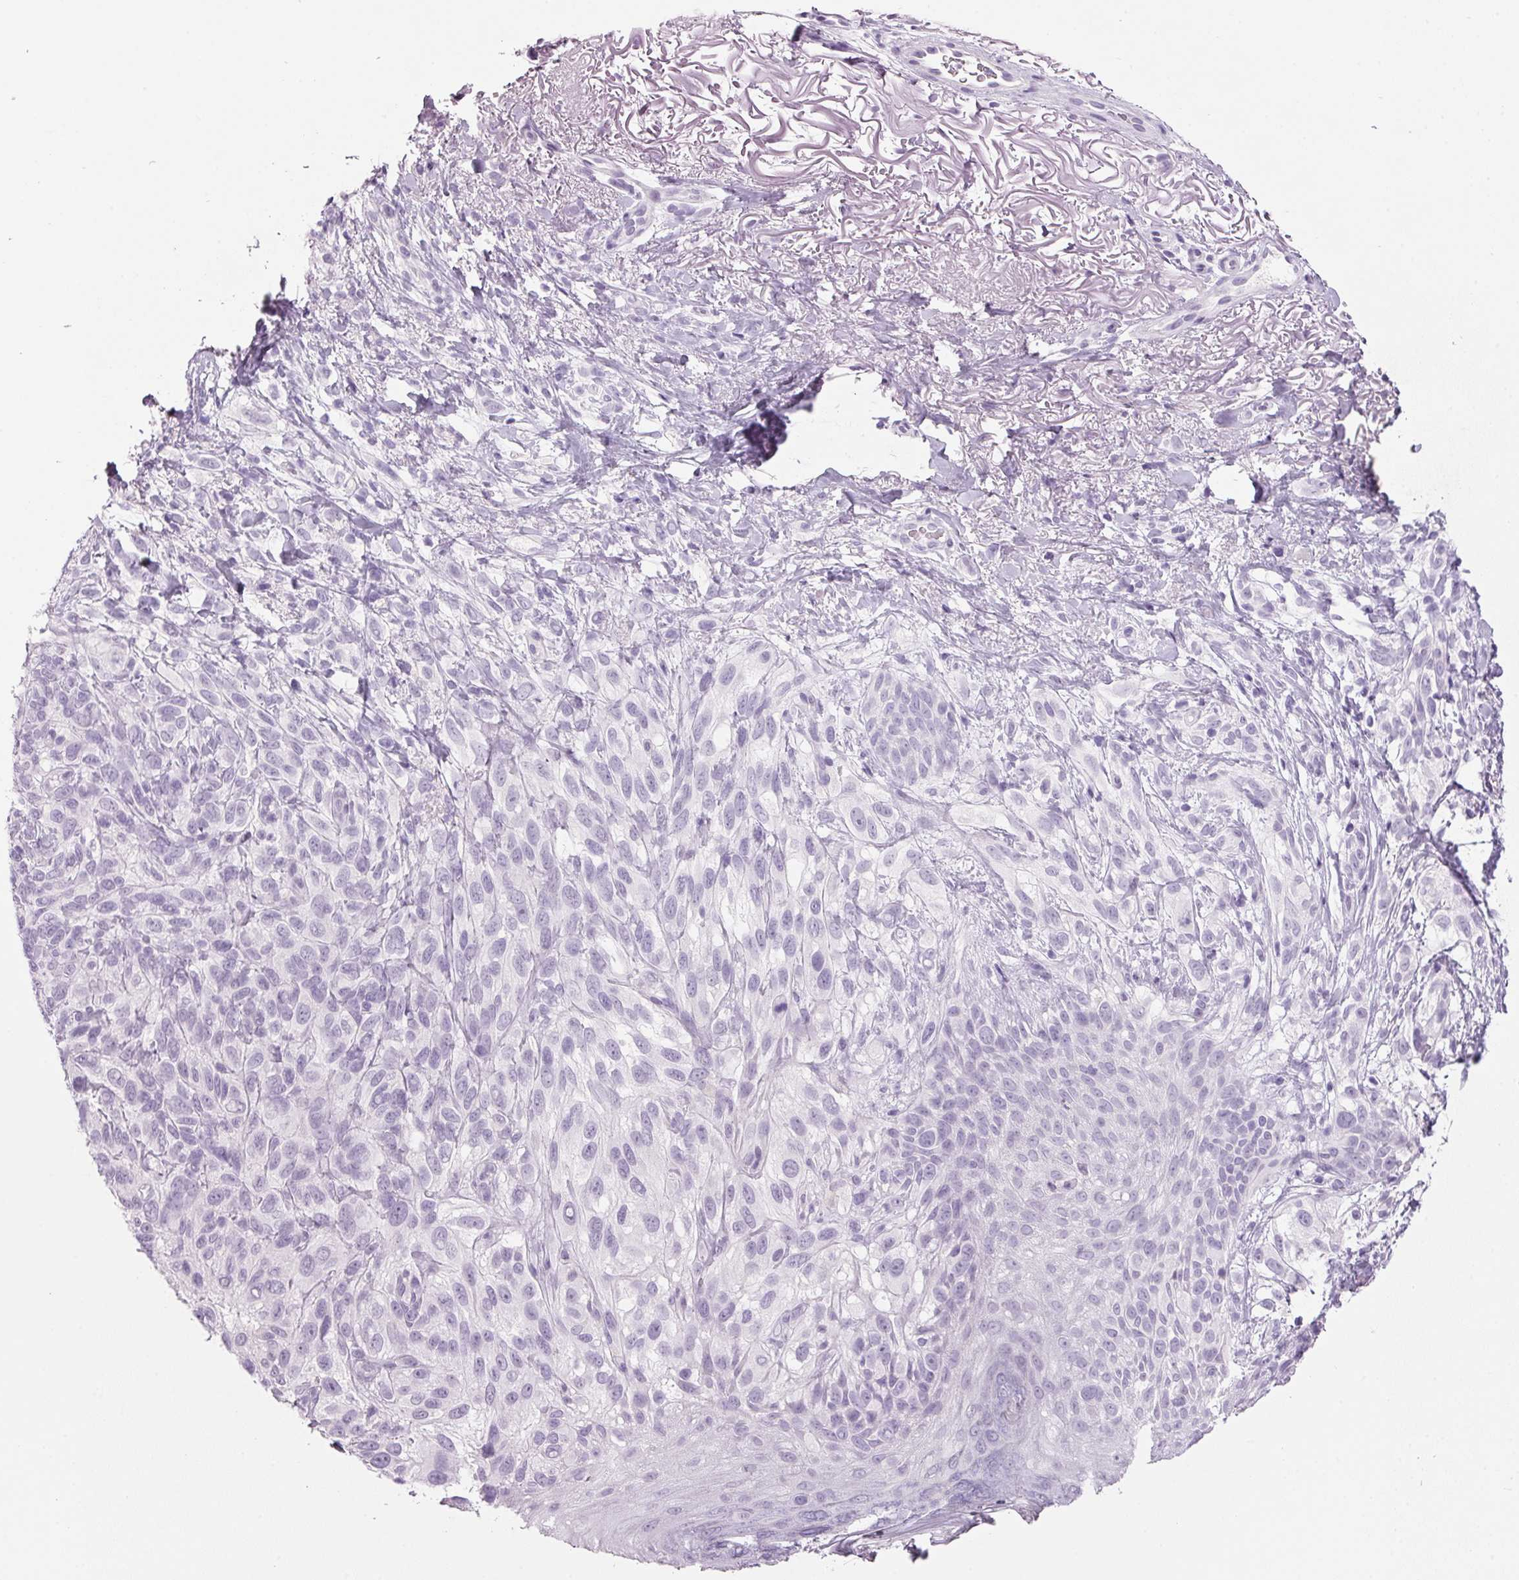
{"staining": {"intensity": "negative", "quantity": "none", "location": "none"}, "tissue": "melanoma", "cell_type": "Tumor cells", "image_type": "cancer", "snomed": [{"axis": "morphology", "description": "Malignant melanoma, NOS"}, {"axis": "topography", "description": "Skin"}], "caption": "Tumor cells show no significant protein positivity in malignant melanoma.", "gene": "PPP1R1A", "patient": {"sex": "female", "age": 86}}